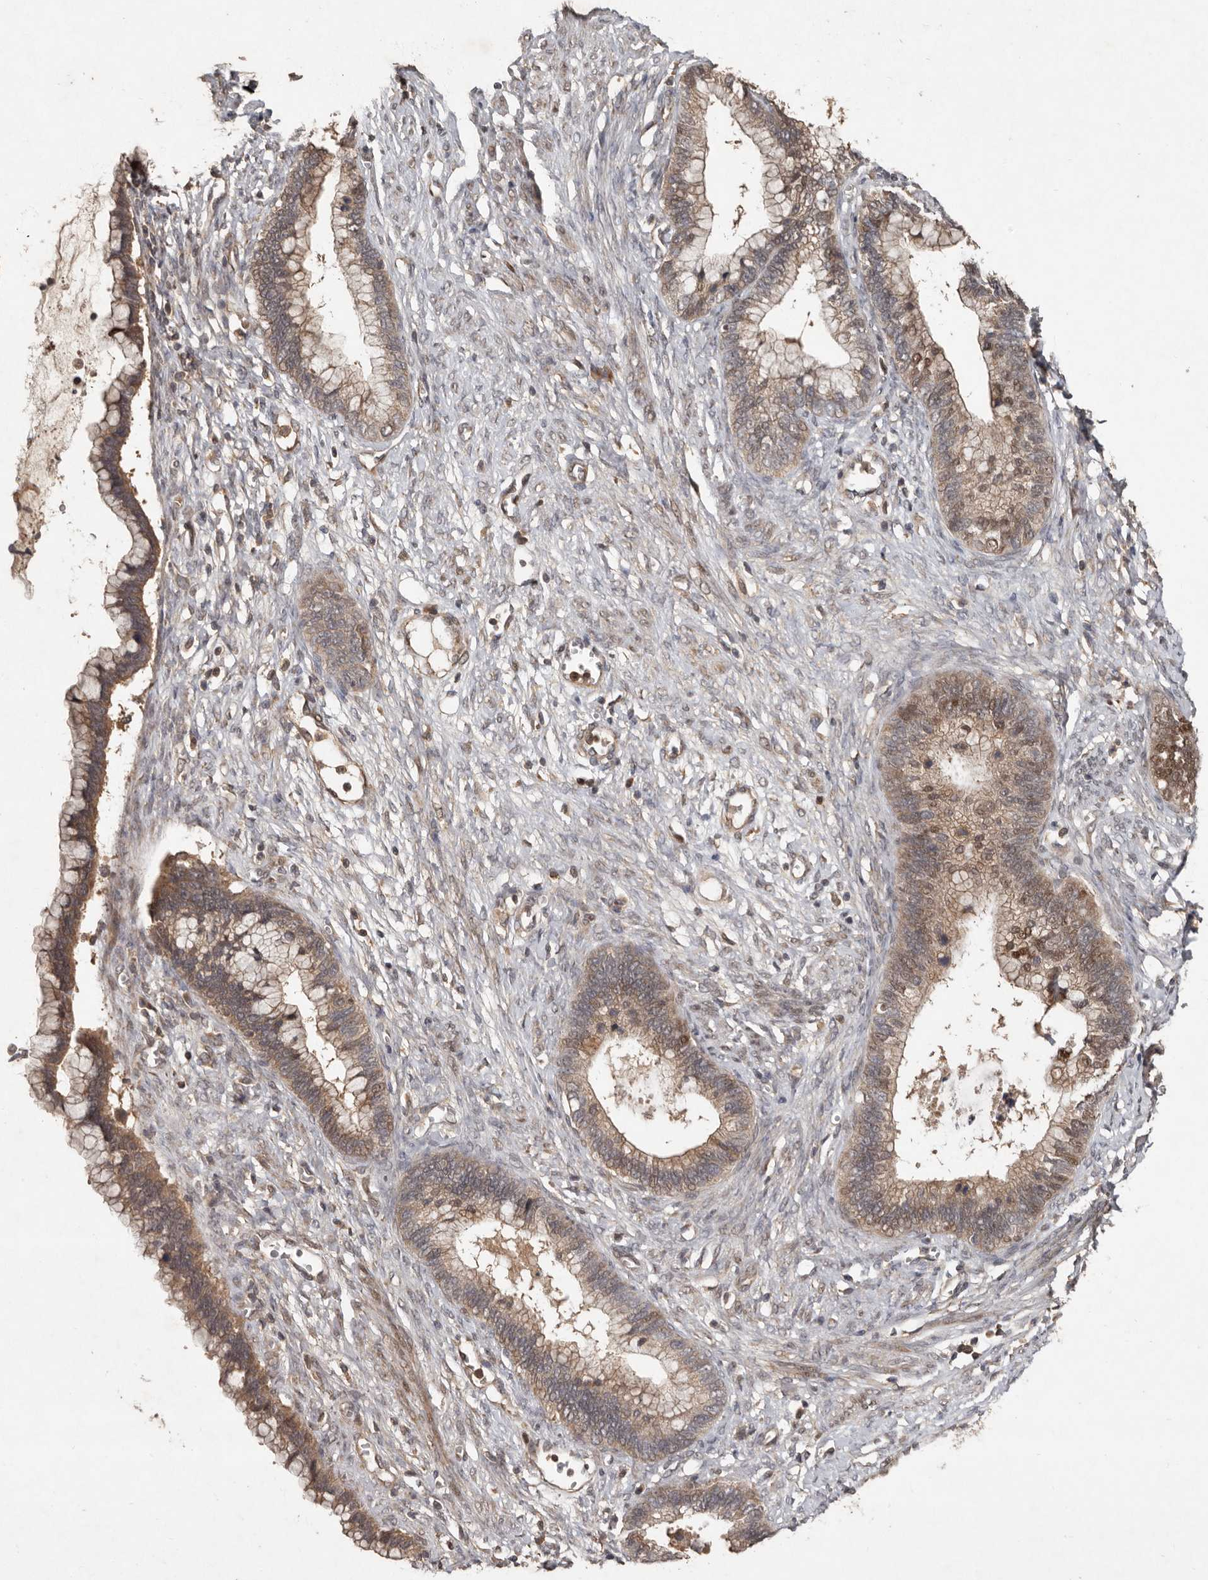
{"staining": {"intensity": "moderate", "quantity": ">75%", "location": "cytoplasmic/membranous,nuclear"}, "tissue": "cervical cancer", "cell_type": "Tumor cells", "image_type": "cancer", "snomed": [{"axis": "morphology", "description": "Adenocarcinoma, NOS"}, {"axis": "topography", "description": "Cervix"}], "caption": "DAB (3,3'-diaminobenzidine) immunohistochemical staining of cervical cancer (adenocarcinoma) shows moderate cytoplasmic/membranous and nuclear protein expression in approximately >75% of tumor cells. (brown staining indicates protein expression, while blue staining denotes nuclei).", "gene": "KIF26B", "patient": {"sex": "female", "age": 44}}